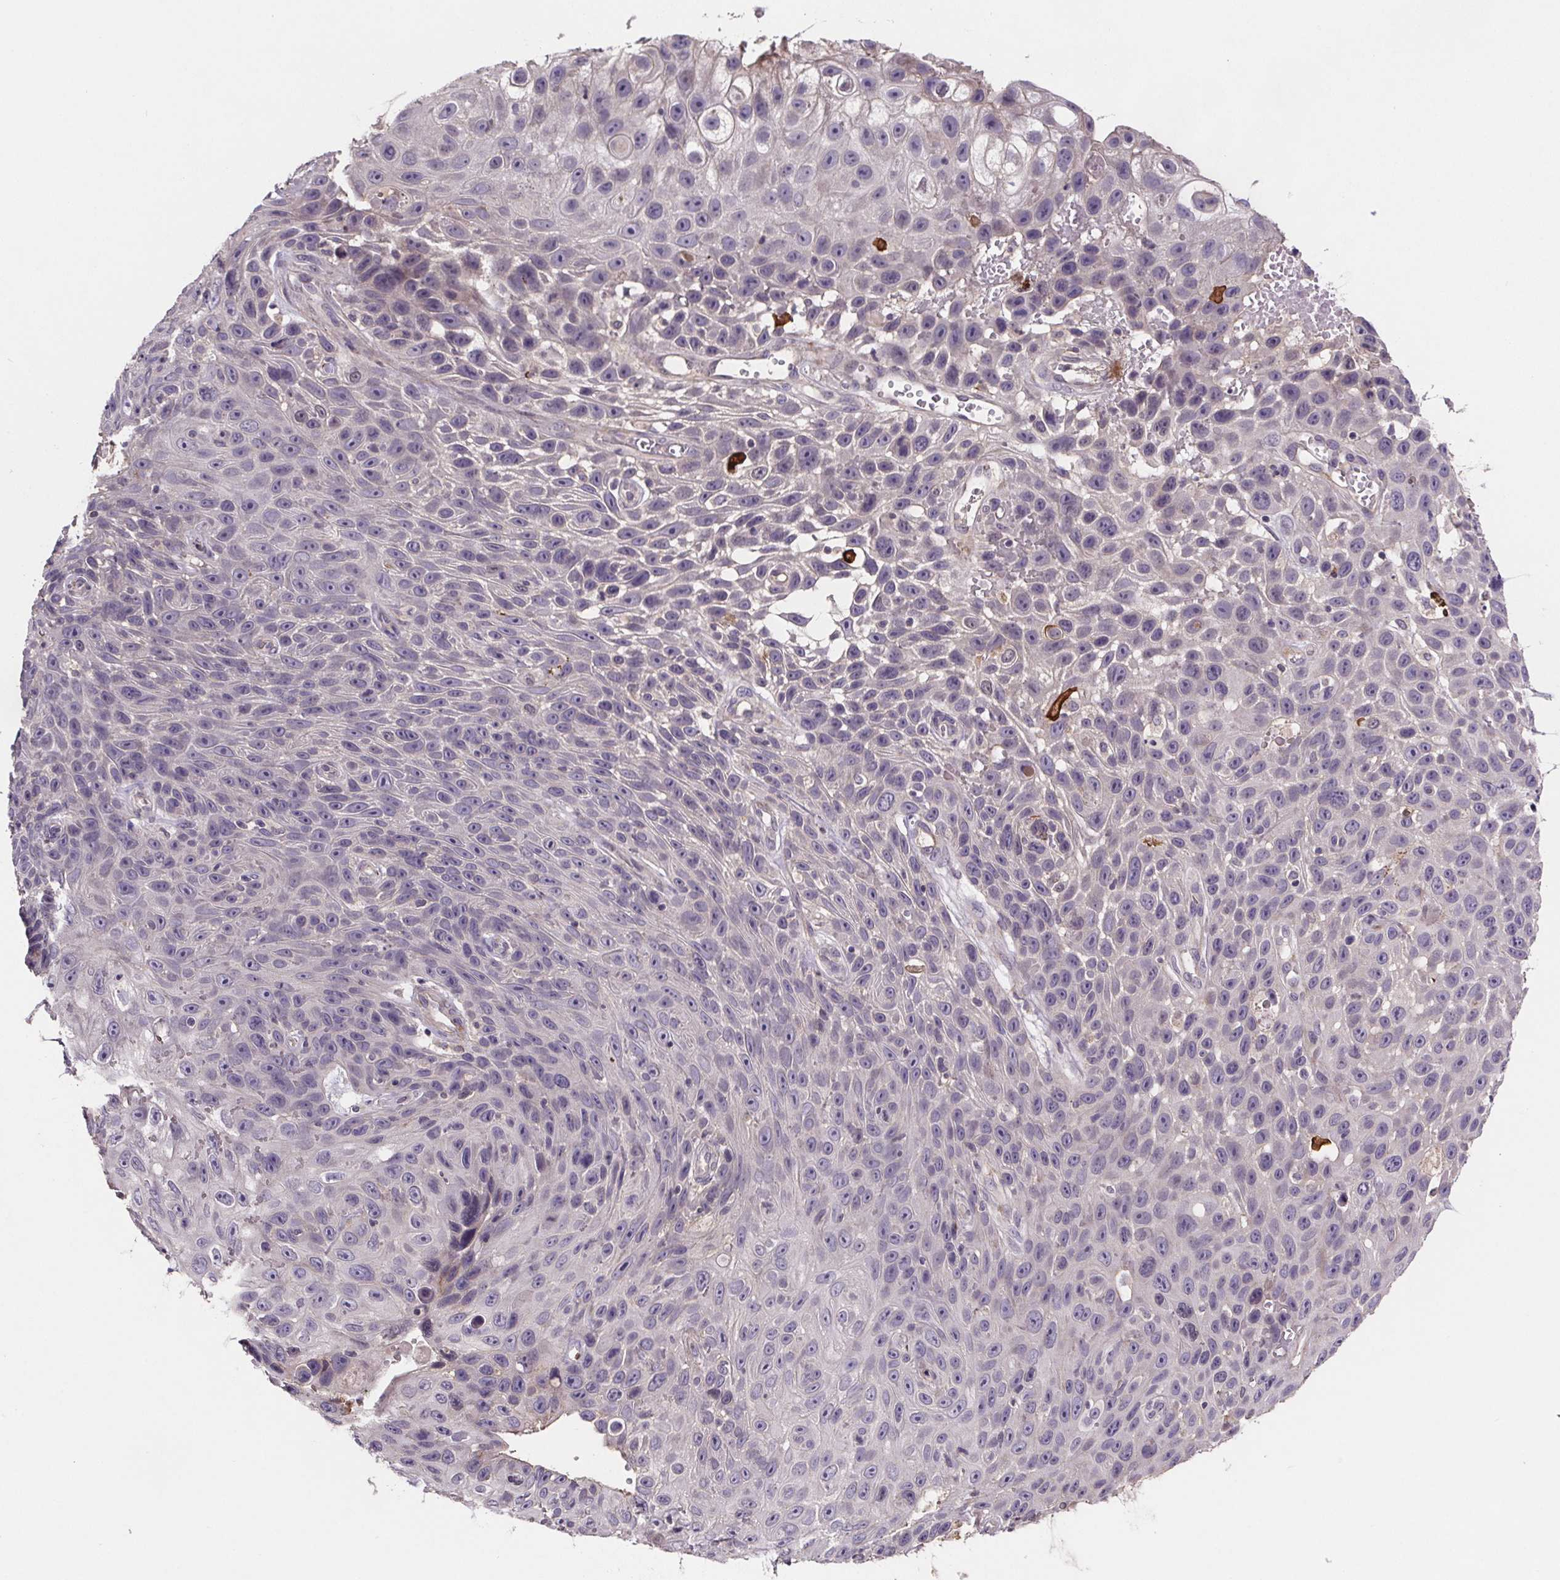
{"staining": {"intensity": "negative", "quantity": "none", "location": "none"}, "tissue": "skin cancer", "cell_type": "Tumor cells", "image_type": "cancer", "snomed": [{"axis": "morphology", "description": "Squamous cell carcinoma, NOS"}, {"axis": "topography", "description": "Skin"}], "caption": "Immunohistochemistry micrograph of human skin cancer stained for a protein (brown), which displays no expression in tumor cells.", "gene": "CLN3", "patient": {"sex": "male", "age": 82}}